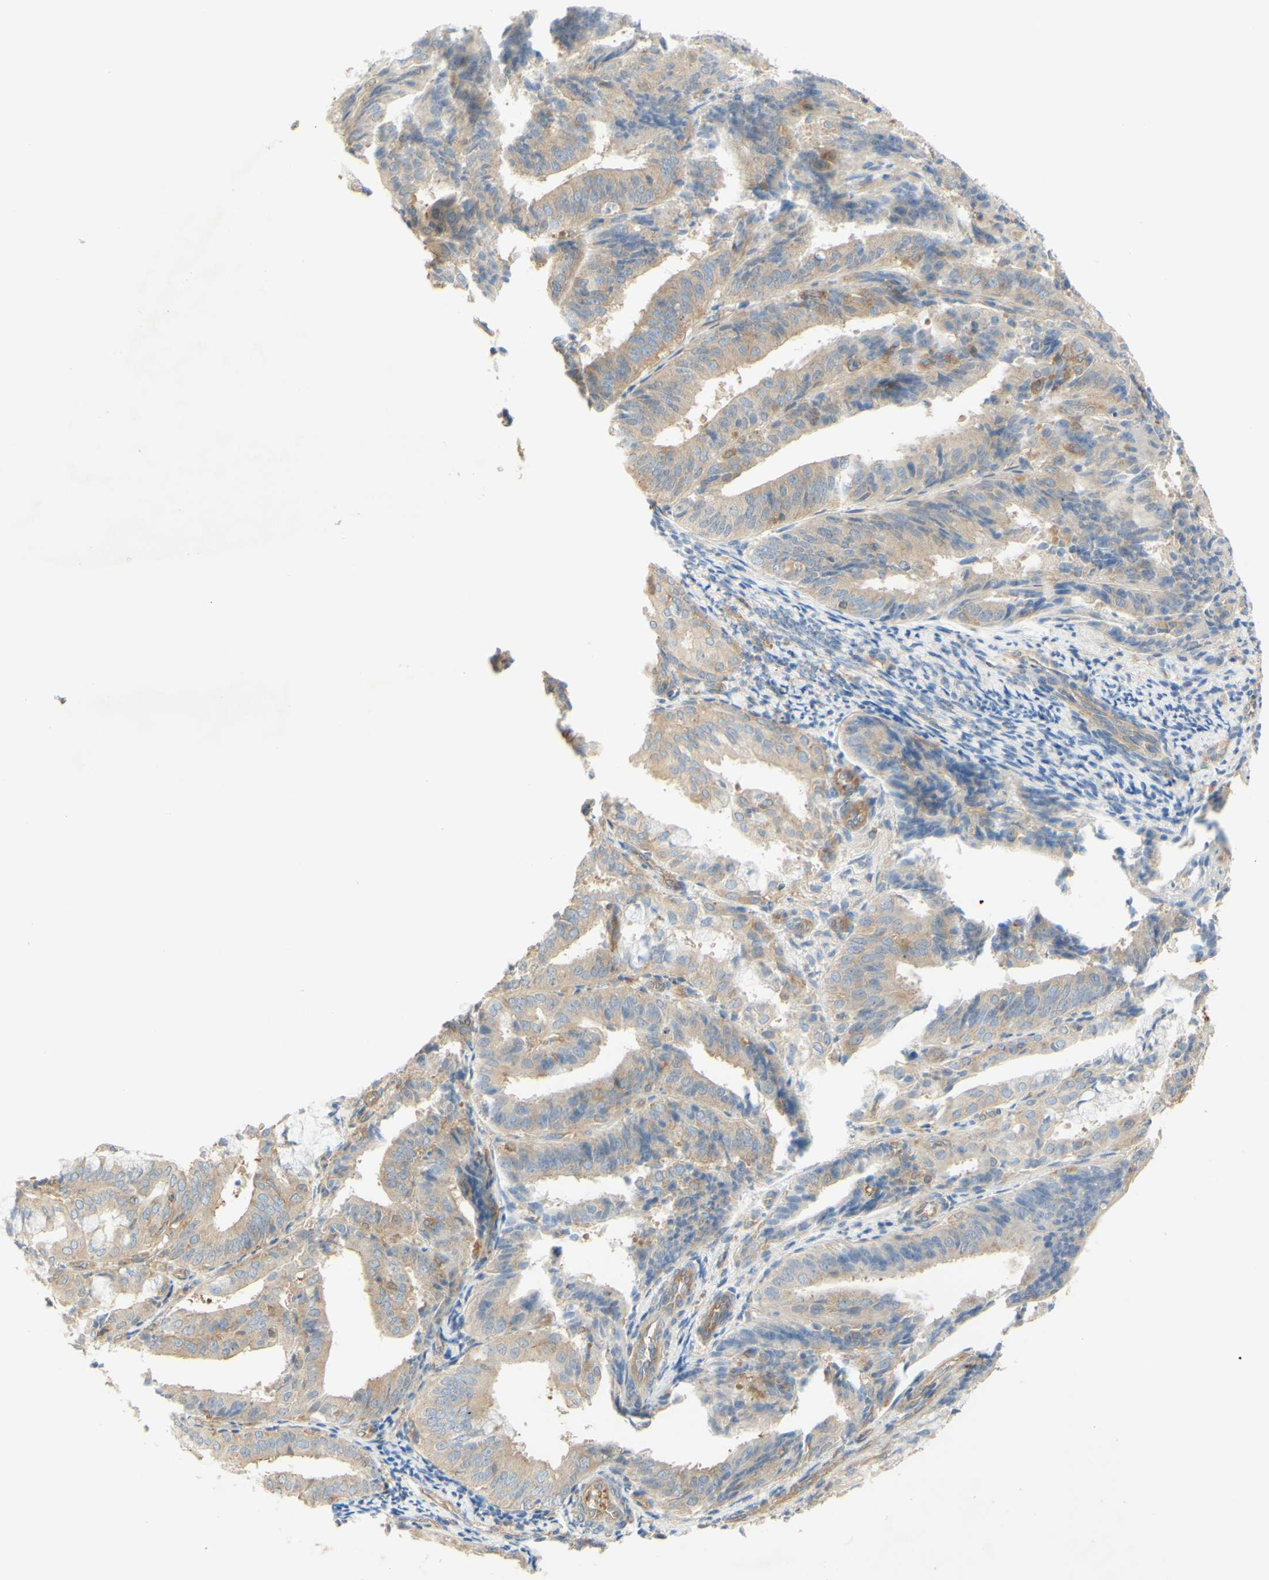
{"staining": {"intensity": "moderate", "quantity": ">75%", "location": "cytoplasmic/membranous"}, "tissue": "endometrial cancer", "cell_type": "Tumor cells", "image_type": "cancer", "snomed": [{"axis": "morphology", "description": "Adenocarcinoma, NOS"}, {"axis": "topography", "description": "Endometrium"}], "caption": "Moderate cytoplasmic/membranous positivity for a protein is identified in approximately >75% of tumor cells of endometrial cancer (adenocarcinoma) using IHC.", "gene": "IKBKG", "patient": {"sex": "female", "age": 63}}